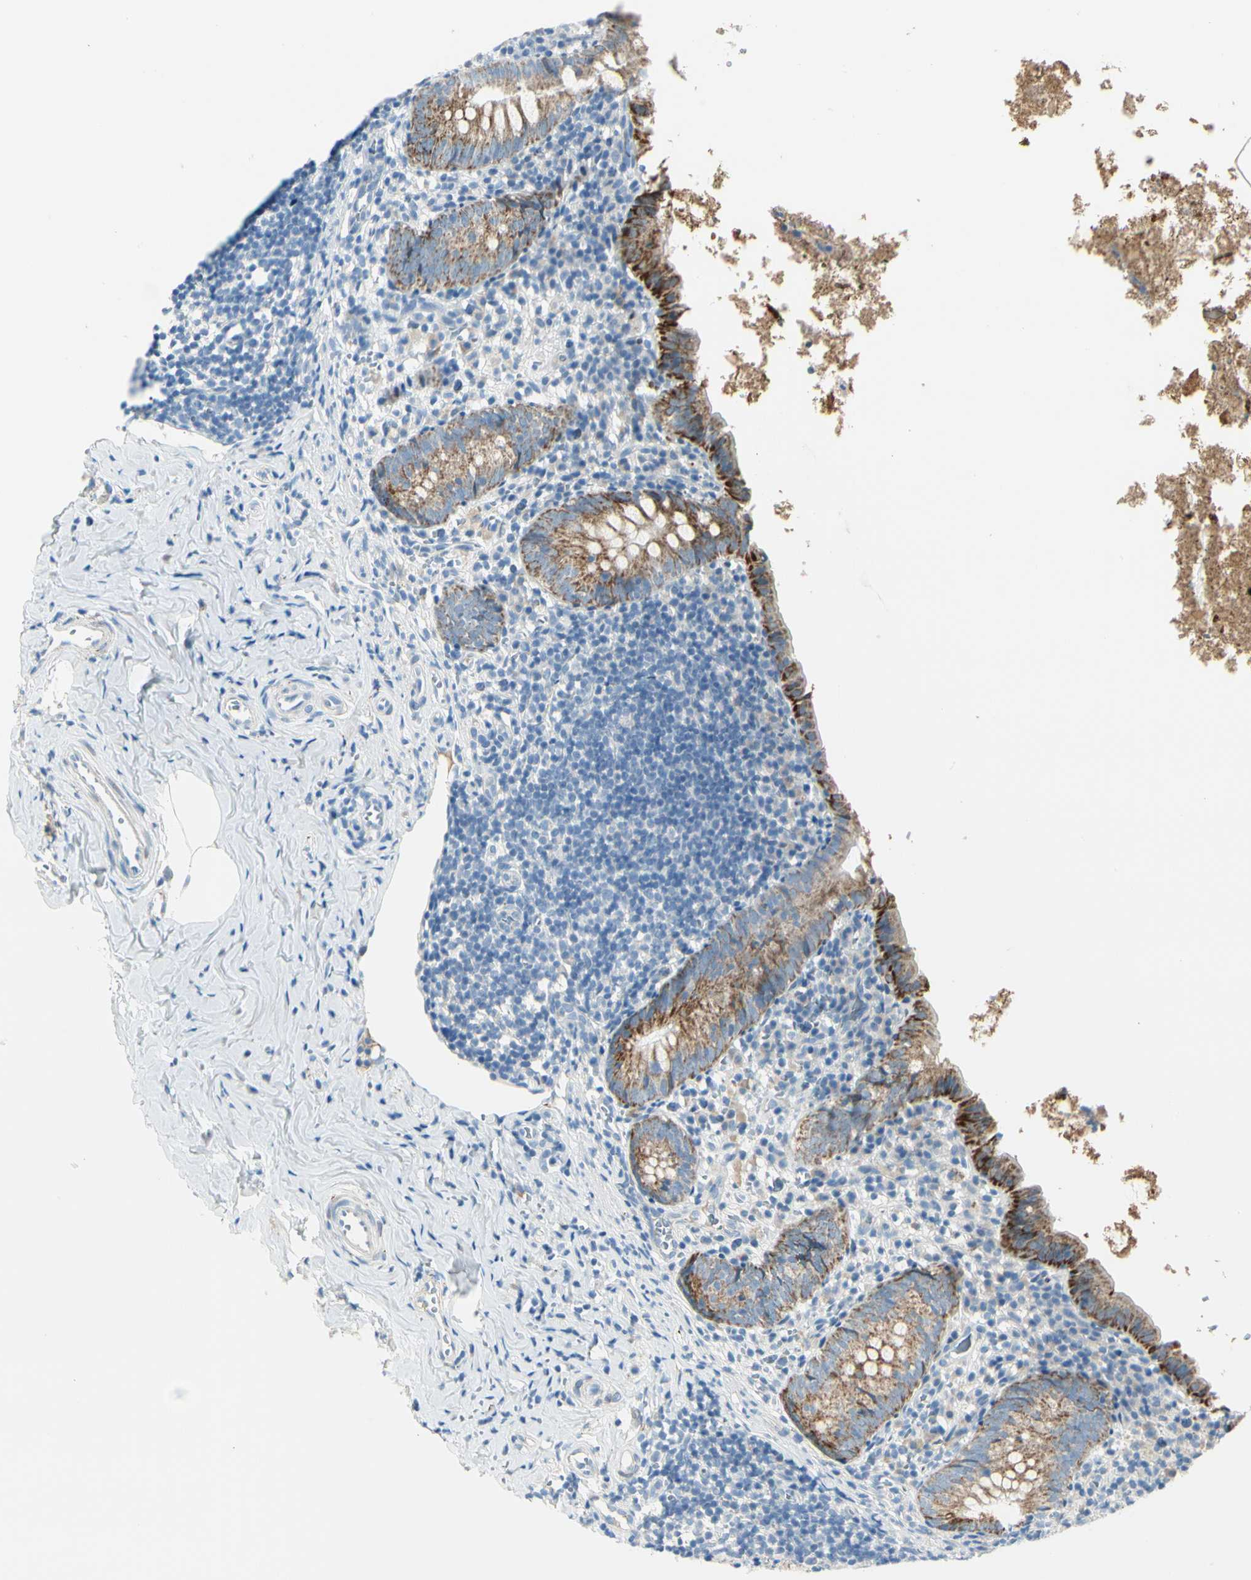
{"staining": {"intensity": "strong", "quantity": ">75%", "location": "cytoplasmic/membranous"}, "tissue": "appendix", "cell_type": "Glandular cells", "image_type": "normal", "snomed": [{"axis": "morphology", "description": "Normal tissue, NOS"}, {"axis": "topography", "description": "Appendix"}], "caption": "Benign appendix reveals strong cytoplasmic/membranous positivity in about >75% of glandular cells.", "gene": "SLC6A15", "patient": {"sex": "female", "age": 10}}